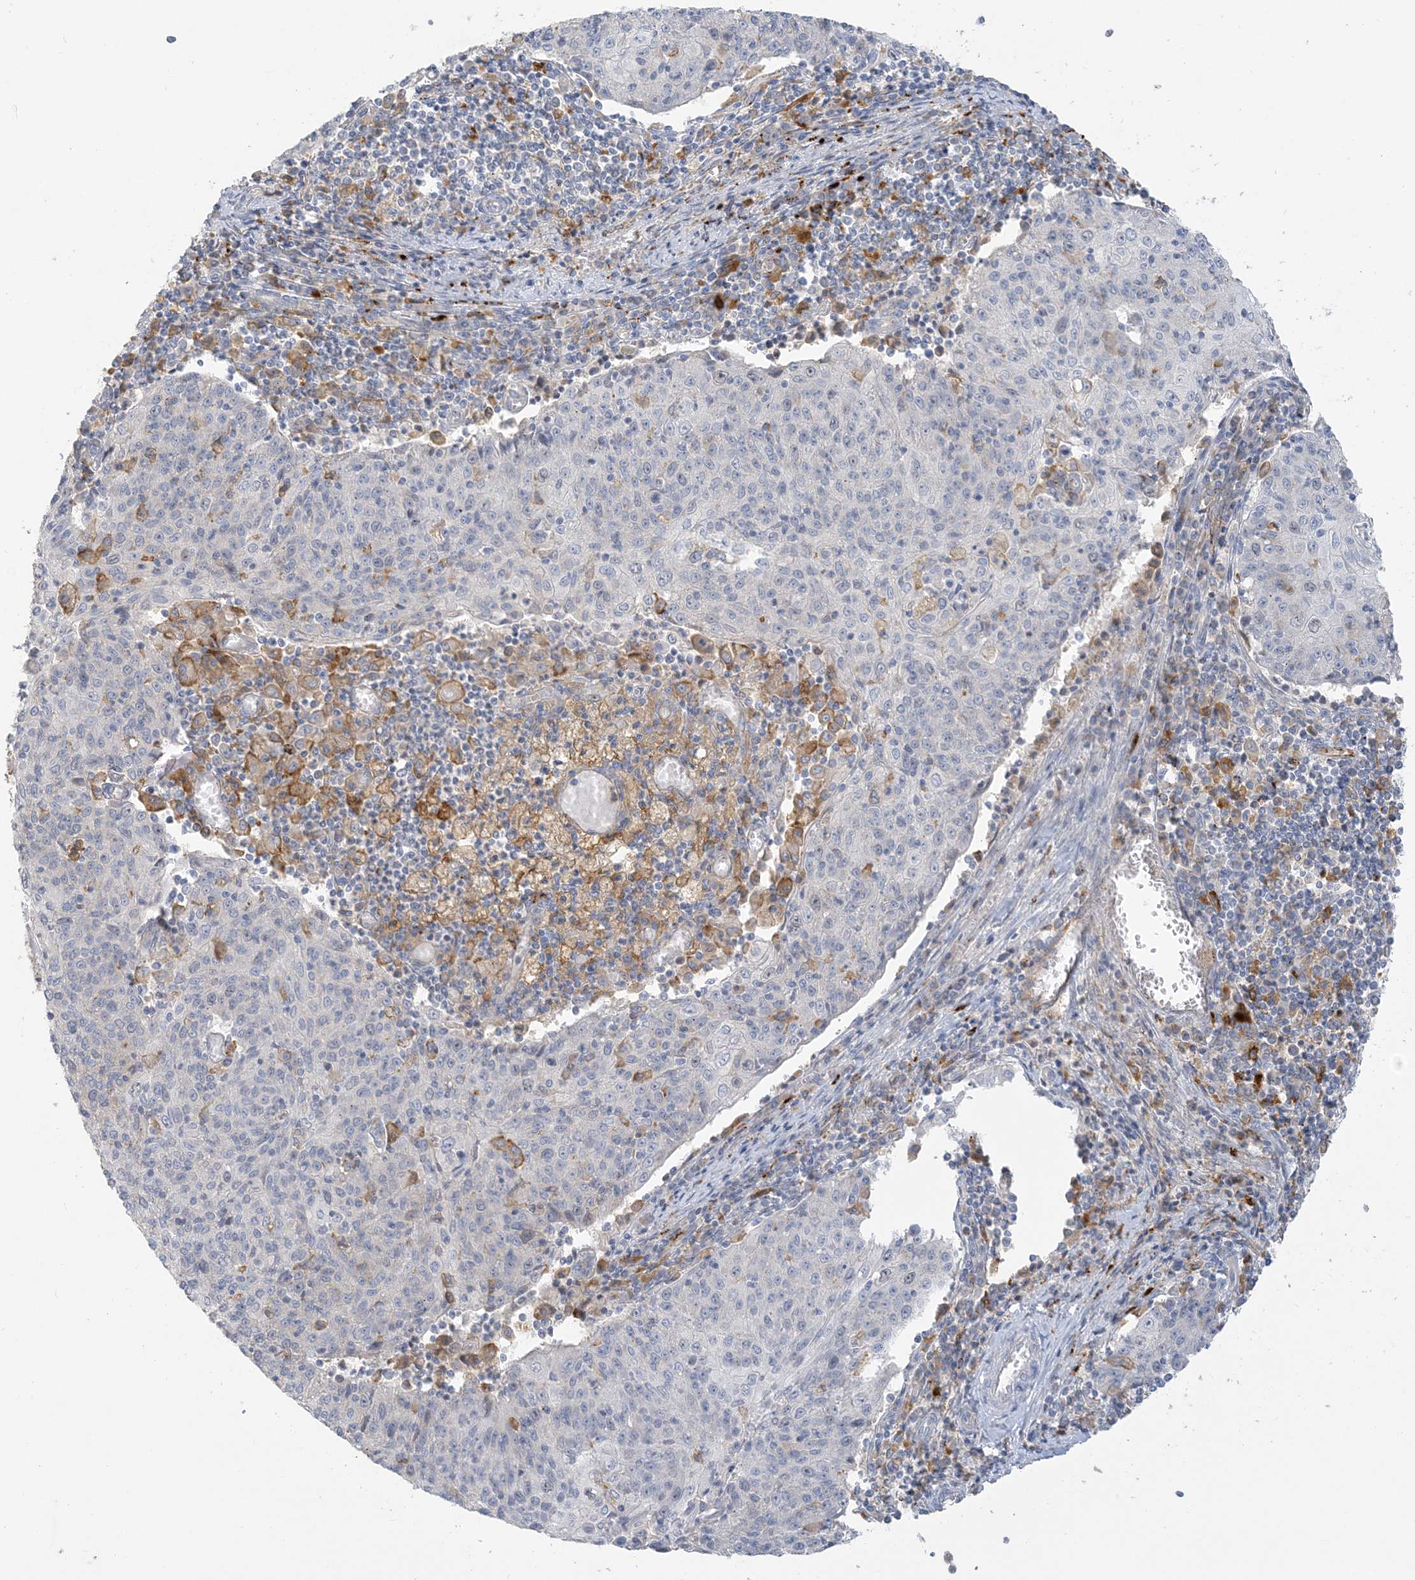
{"staining": {"intensity": "negative", "quantity": "none", "location": "none"}, "tissue": "cervical cancer", "cell_type": "Tumor cells", "image_type": "cancer", "snomed": [{"axis": "morphology", "description": "Squamous cell carcinoma, NOS"}, {"axis": "topography", "description": "Cervix"}], "caption": "Photomicrograph shows no protein positivity in tumor cells of squamous cell carcinoma (cervical) tissue. The staining is performed using DAB (3,3'-diaminobenzidine) brown chromogen with nuclei counter-stained in using hematoxylin.", "gene": "PEAR1", "patient": {"sex": "female", "age": 48}}